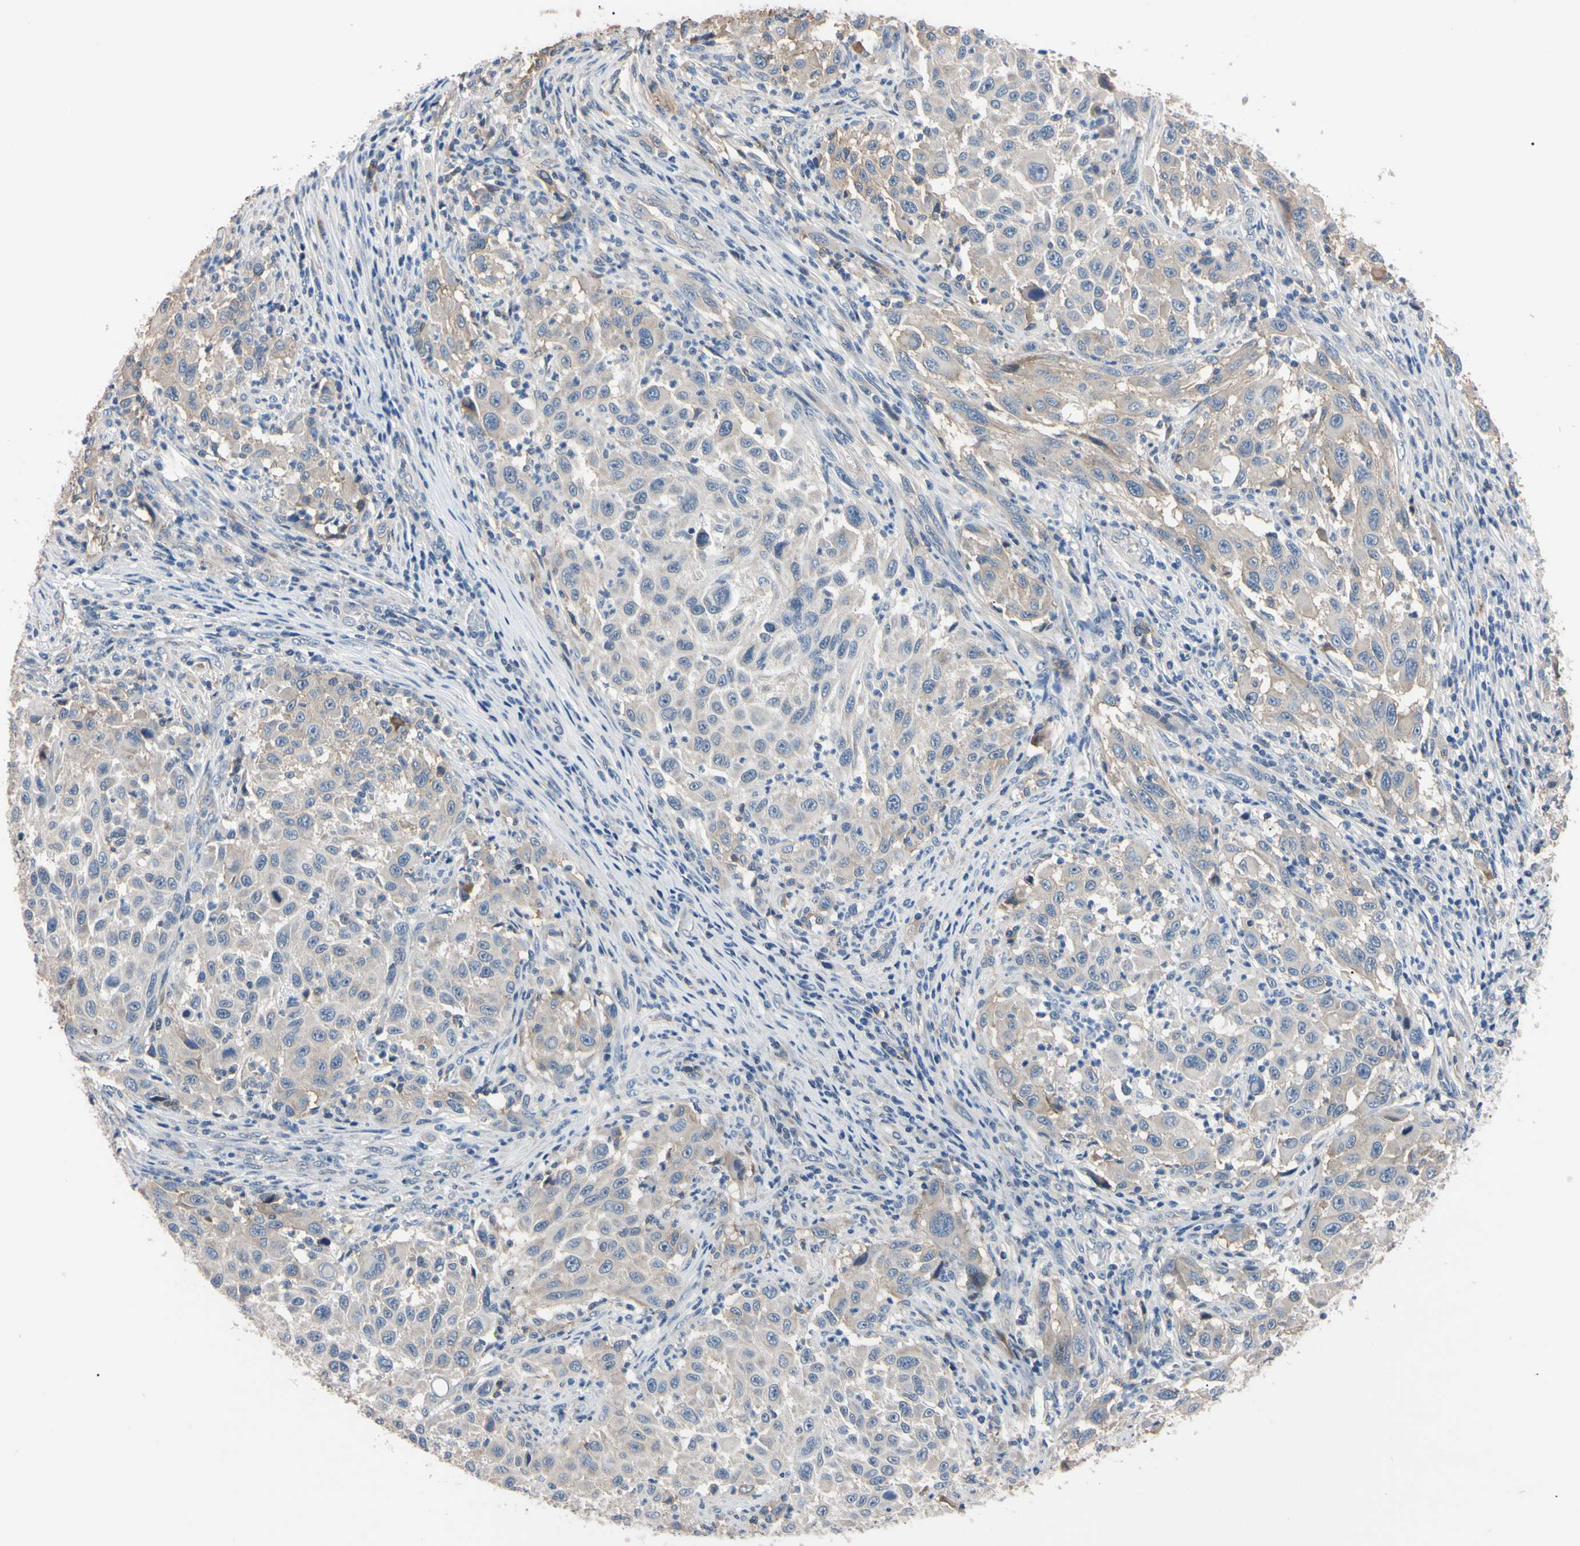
{"staining": {"intensity": "weak", "quantity": "<25%", "location": "cytoplasmic/membranous"}, "tissue": "melanoma", "cell_type": "Tumor cells", "image_type": "cancer", "snomed": [{"axis": "morphology", "description": "Malignant melanoma, Metastatic site"}, {"axis": "topography", "description": "Lymph node"}], "caption": "The image shows no significant expression in tumor cells of malignant melanoma (metastatic site).", "gene": "PNKD", "patient": {"sex": "male", "age": 61}}